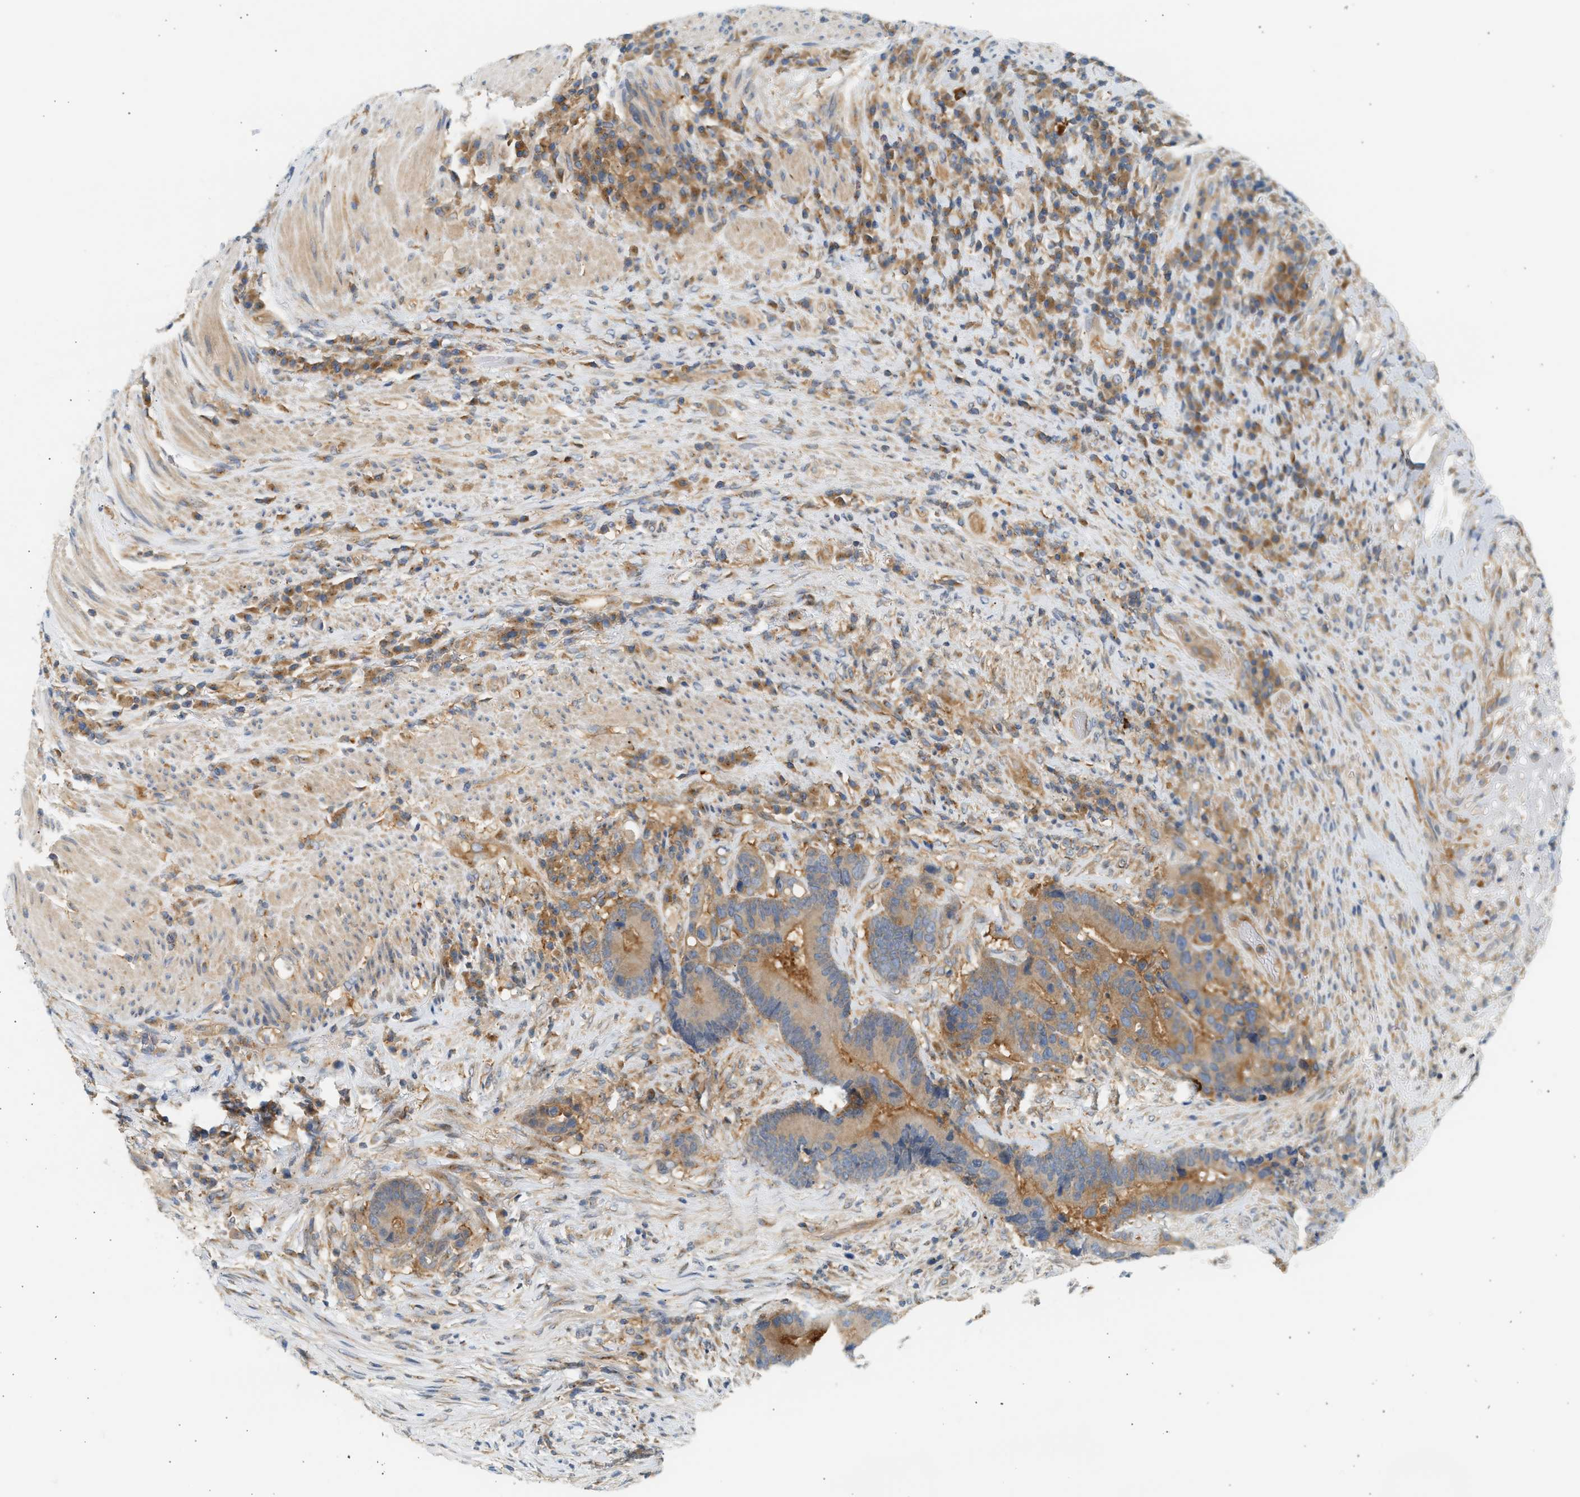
{"staining": {"intensity": "moderate", "quantity": ">75%", "location": "cytoplasmic/membranous"}, "tissue": "colorectal cancer", "cell_type": "Tumor cells", "image_type": "cancer", "snomed": [{"axis": "morphology", "description": "Adenocarcinoma, NOS"}, {"axis": "topography", "description": "Rectum"}], "caption": "Colorectal cancer stained with a protein marker demonstrates moderate staining in tumor cells.", "gene": "PAFAH1B1", "patient": {"sex": "female", "age": 89}}